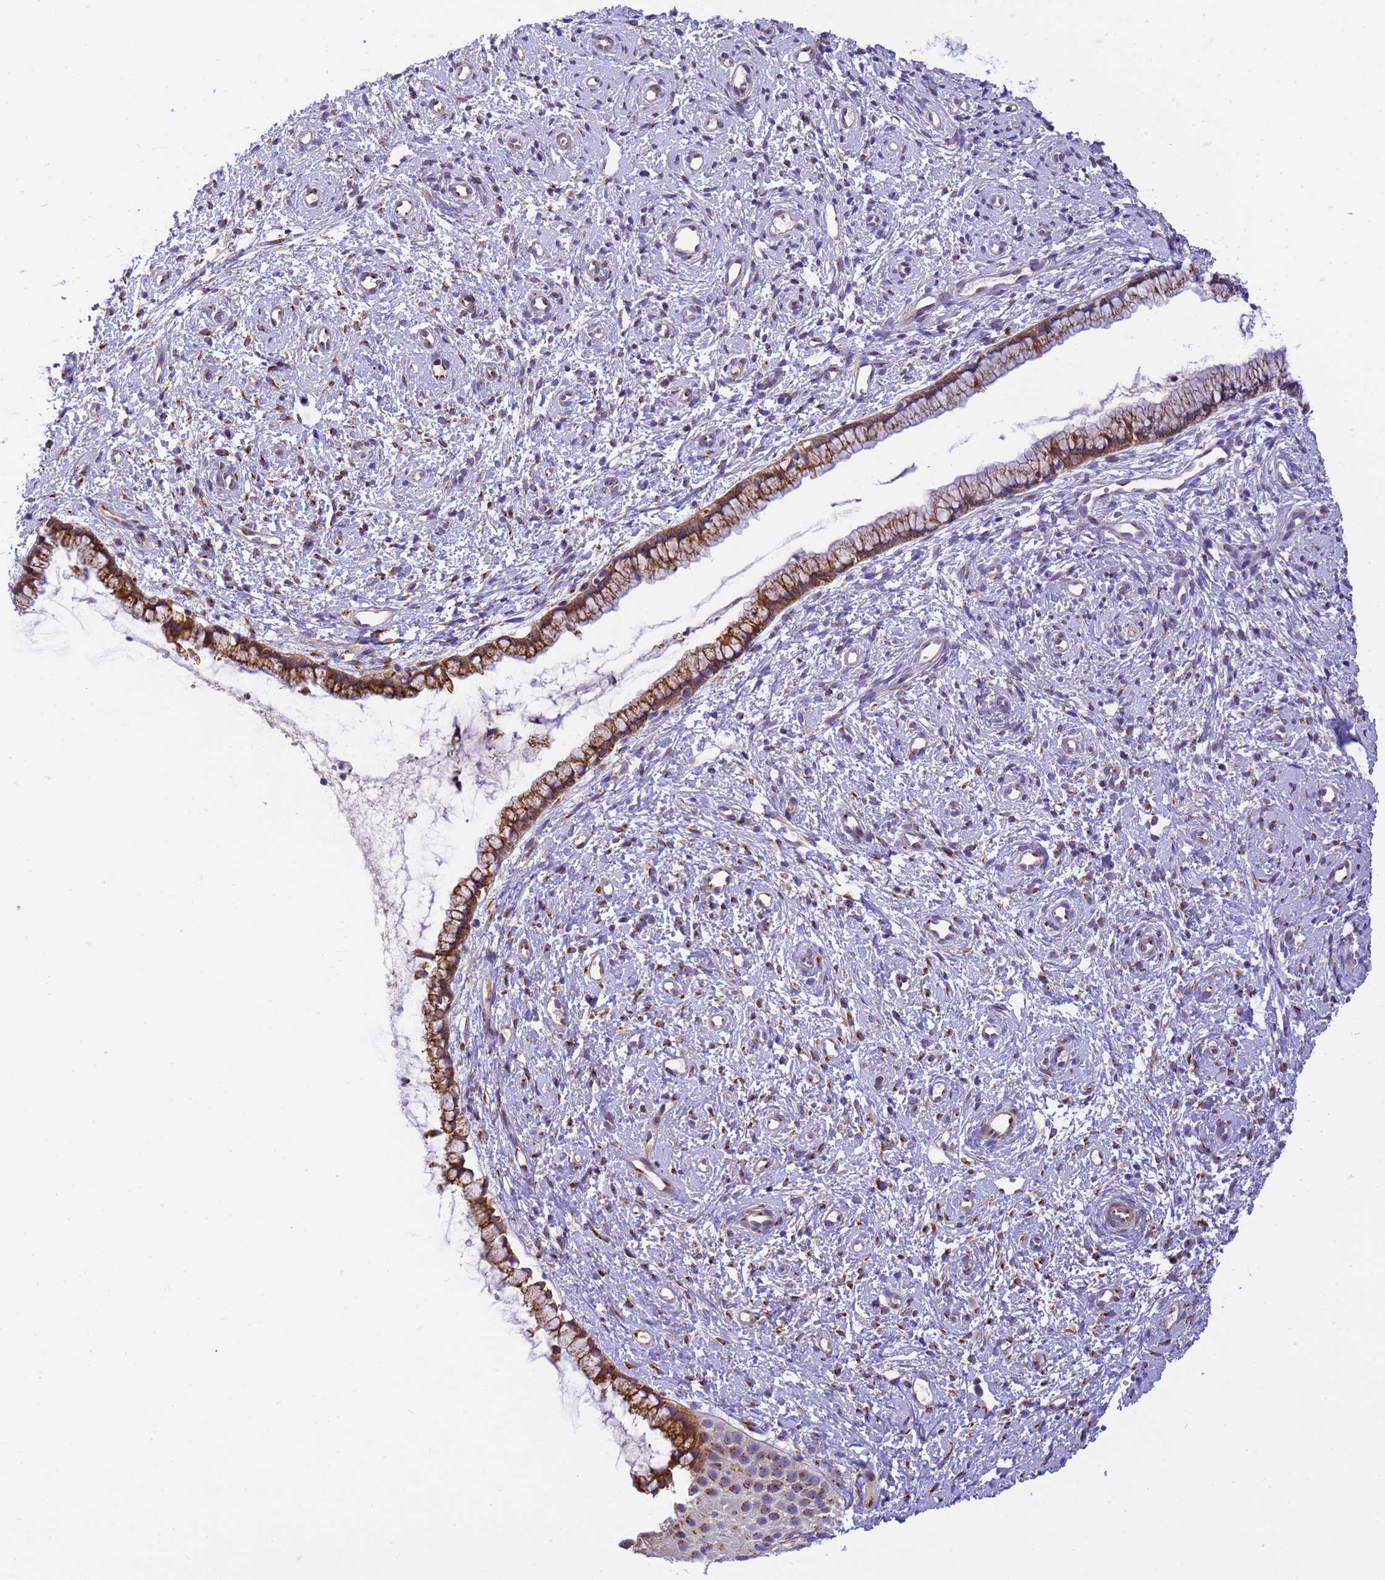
{"staining": {"intensity": "strong", "quantity": ">75%", "location": "cytoplasmic/membranous"}, "tissue": "cervix", "cell_type": "Glandular cells", "image_type": "normal", "snomed": [{"axis": "morphology", "description": "Normal tissue, NOS"}, {"axis": "topography", "description": "Cervix"}], "caption": "Strong cytoplasmic/membranous staining is present in approximately >75% of glandular cells in unremarkable cervix. (DAB = brown stain, brightfield microscopy at high magnification).", "gene": "RHBDD3", "patient": {"sex": "female", "age": 57}}